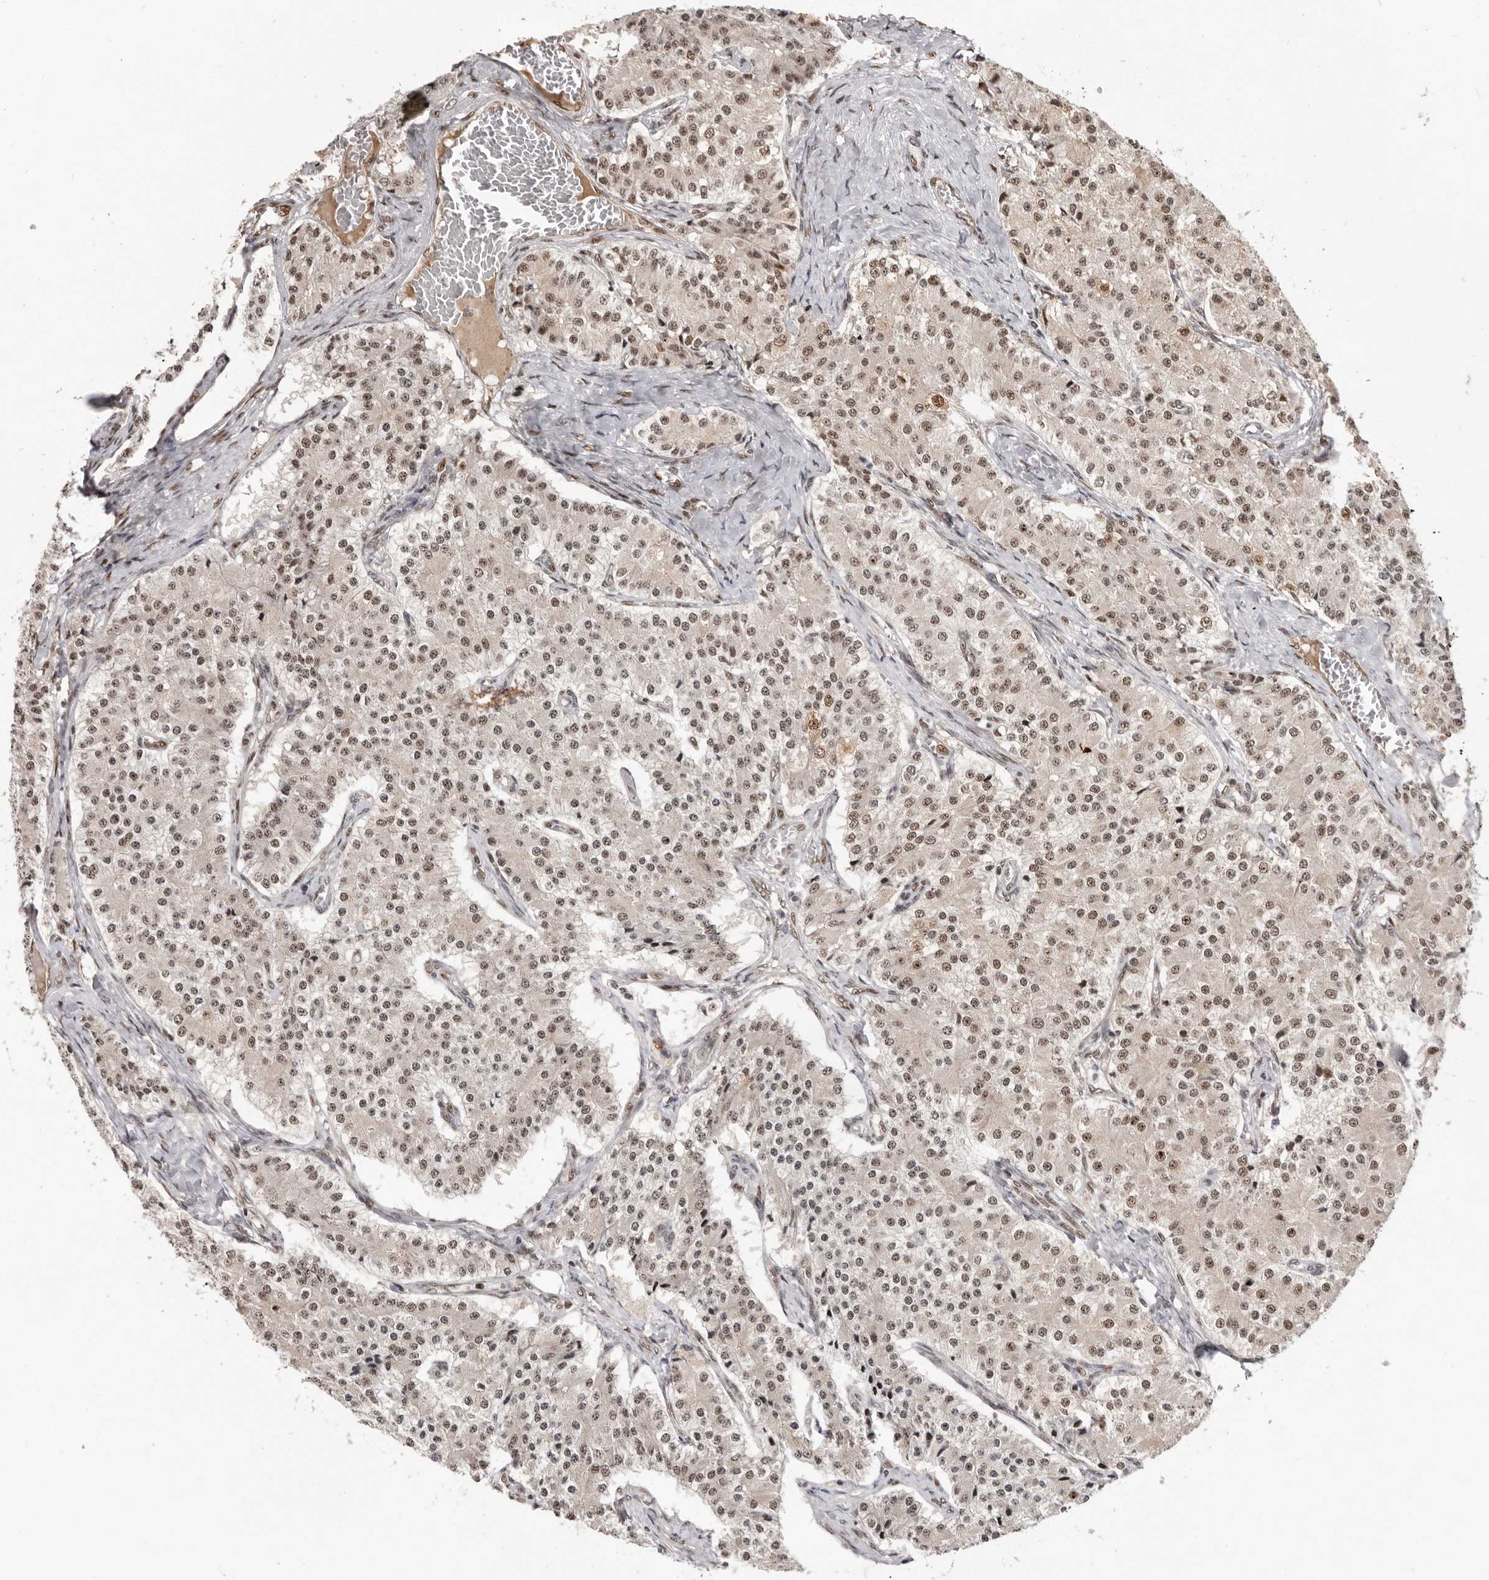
{"staining": {"intensity": "moderate", "quantity": ">75%", "location": "nuclear"}, "tissue": "carcinoid", "cell_type": "Tumor cells", "image_type": "cancer", "snomed": [{"axis": "morphology", "description": "Carcinoid, malignant, NOS"}, {"axis": "topography", "description": "Colon"}], "caption": "DAB (3,3'-diaminobenzidine) immunohistochemical staining of human carcinoid (malignant) shows moderate nuclear protein expression in about >75% of tumor cells.", "gene": "CHTOP", "patient": {"sex": "female", "age": 52}}